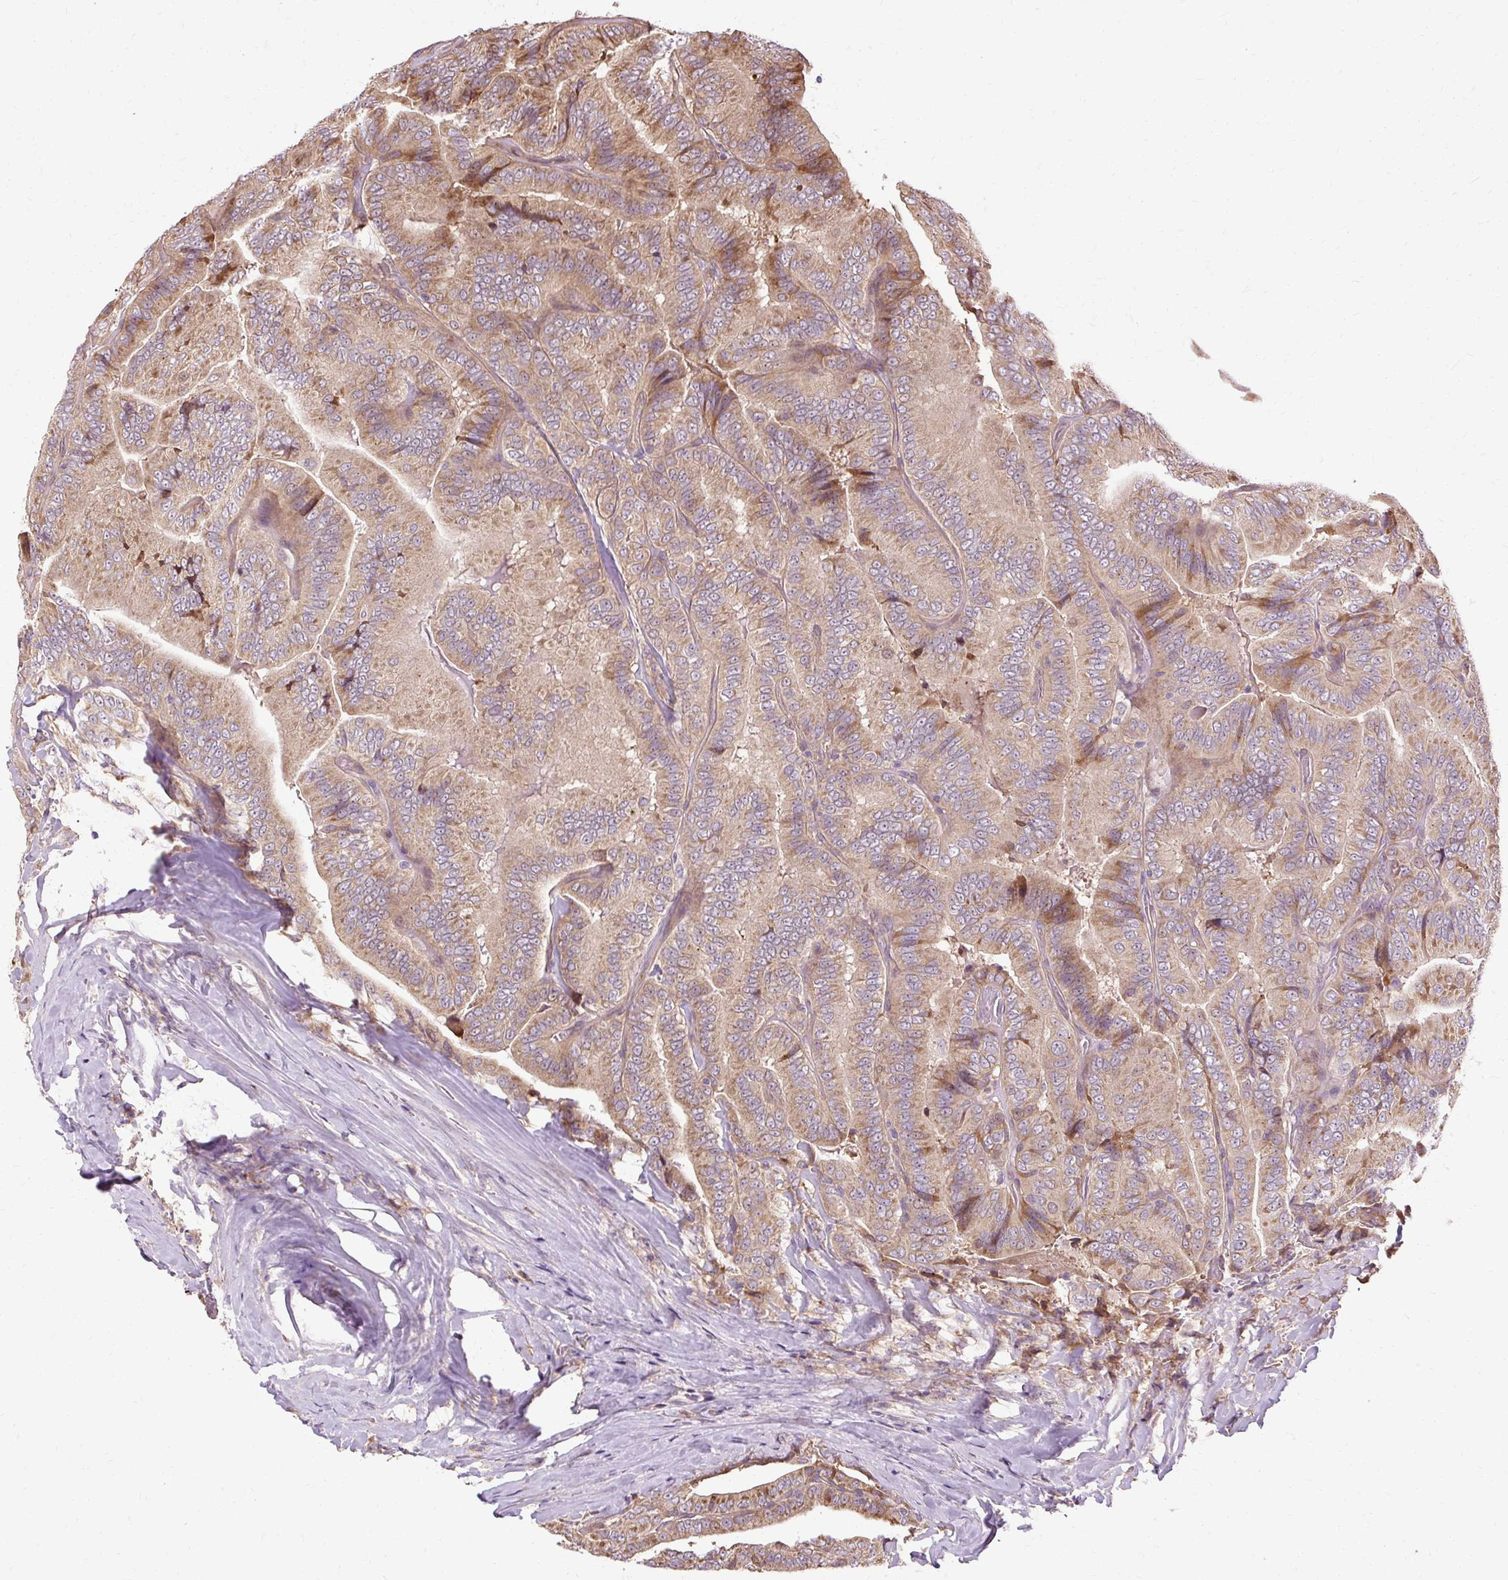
{"staining": {"intensity": "moderate", "quantity": ">75%", "location": "cytoplasmic/membranous"}, "tissue": "thyroid cancer", "cell_type": "Tumor cells", "image_type": "cancer", "snomed": [{"axis": "morphology", "description": "Papillary adenocarcinoma, NOS"}, {"axis": "topography", "description": "Thyroid gland"}], "caption": "The image reveals staining of papillary adenocarcinoma (thyroid), revealing moderate cytoplasmic/membranous protein expression (brown color) within tumor cells.", "gene": "FLRT1", "patient": {"sex": "male", "age": 61}}